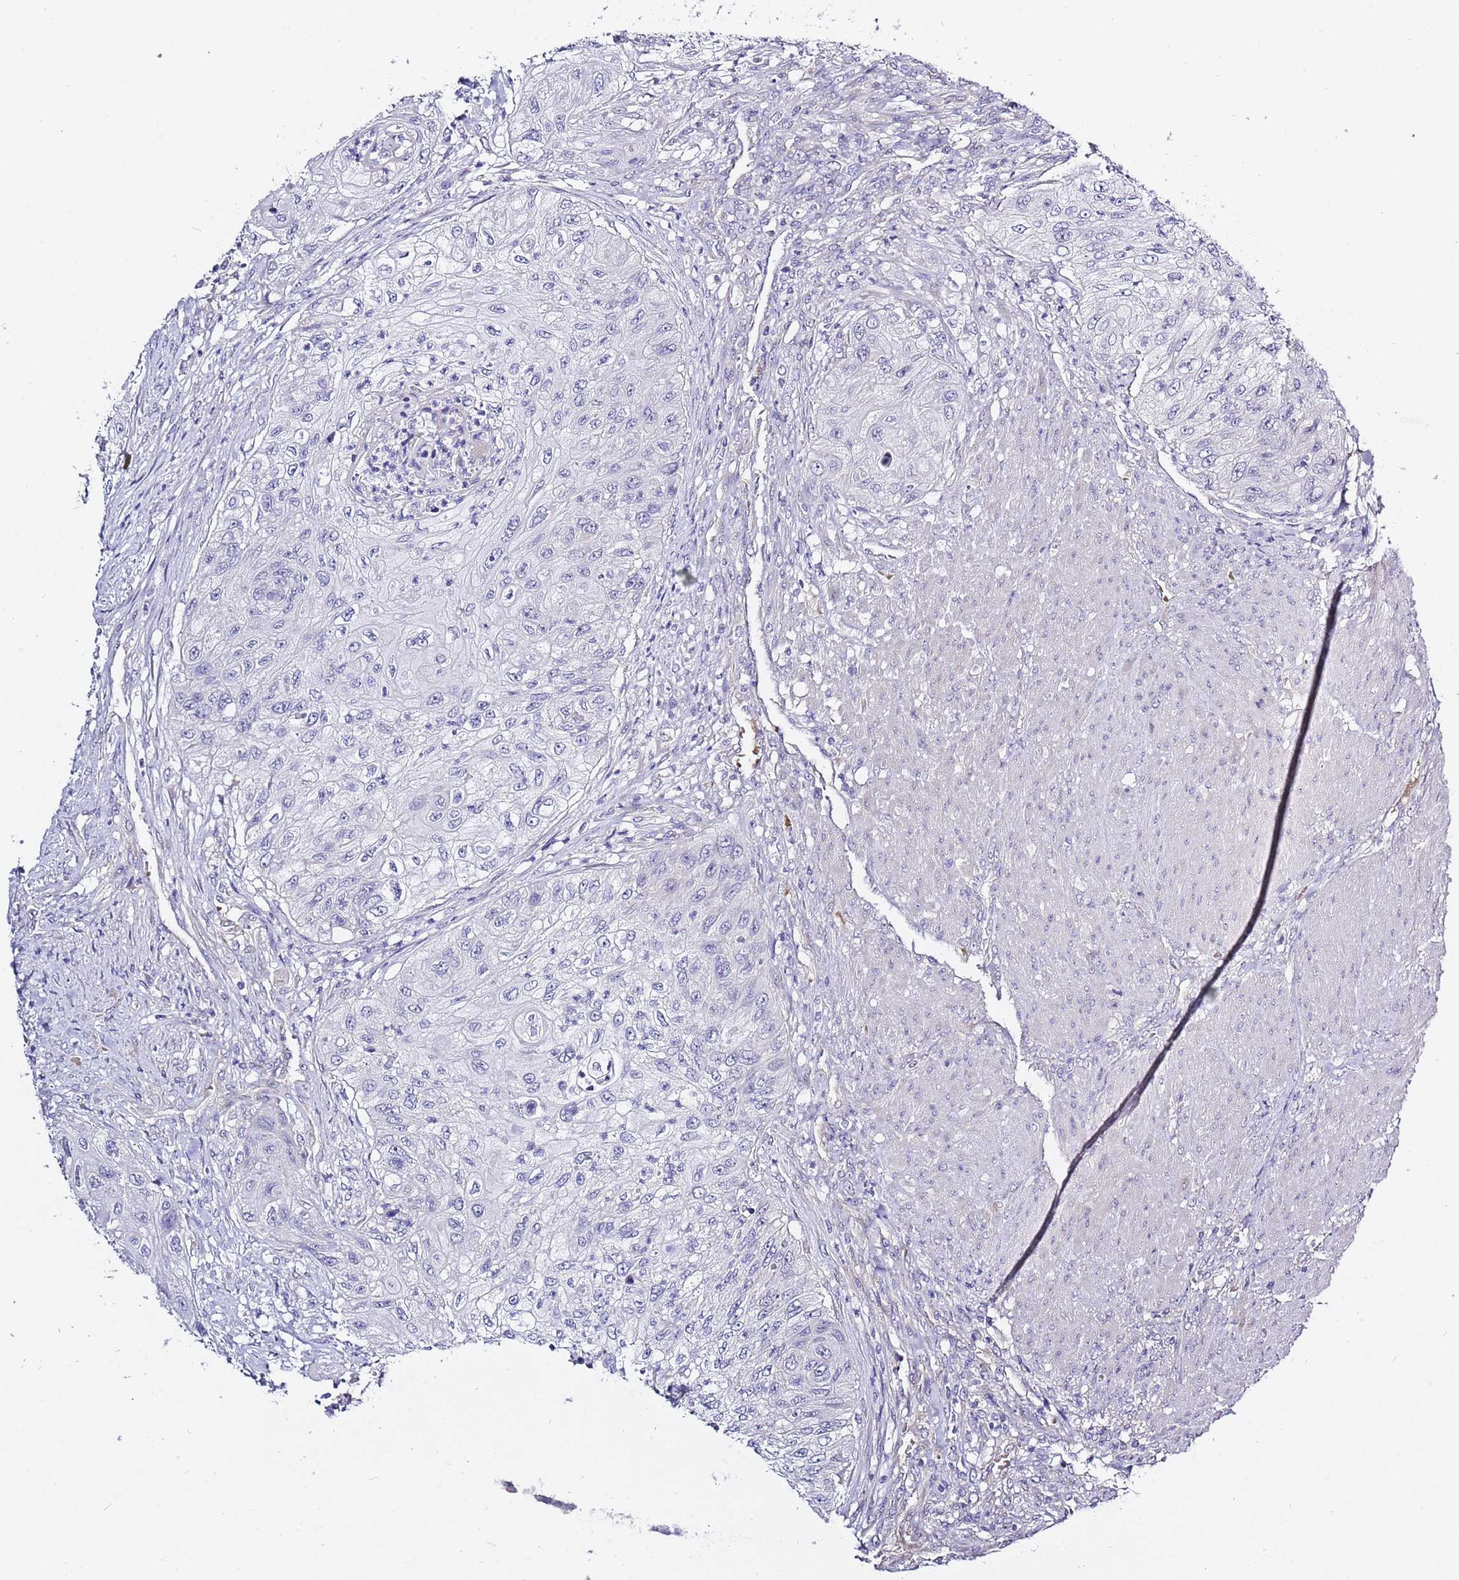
{"staining": {"intensity": "negative", "quantity": "none", "location": "none"}, "tissue": "urothelial cancer", "cell_type": "Tumor cells", "image_type": "cancer", "snomed": [{"axis": "morphology", "description": "Urothelial carcinoma, High grade"}, {"axis": "topography", "description": "Urinary bladder"}], "caption": "Urothelial cancer was stained to show a protein in brown. There is no significant positivity in tumor cells. (DAB immunohistochemistry visualized using brightfield microscopy, high magnification).", "gene": "RFK", "patient": {"sex": "female", "age": 60}}